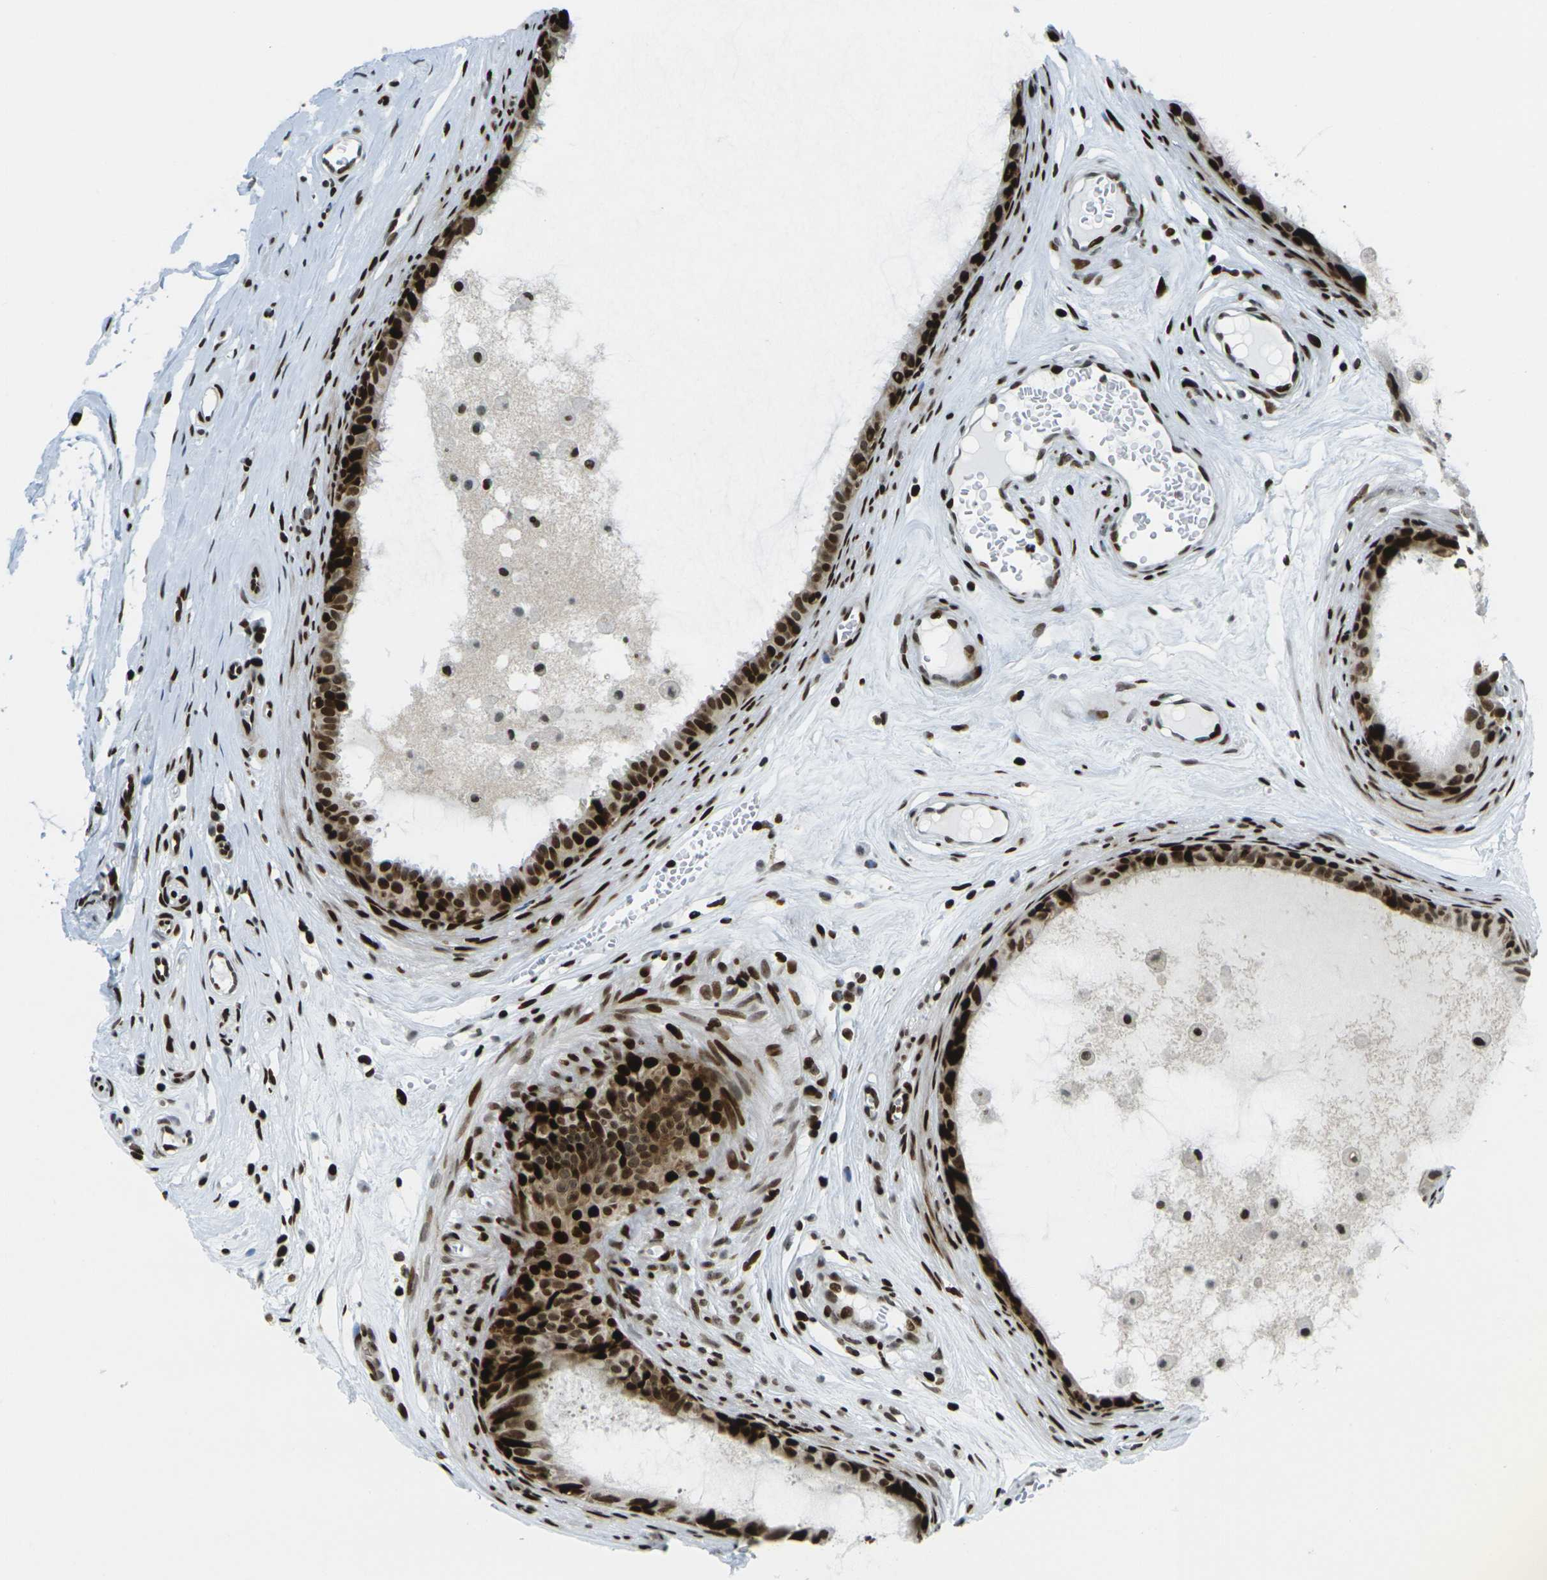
{"staining": {"intensity": "strong", "quantity": ">75%", "location": "nuclear"}, "tissue": "epididymis", "cell_type": "Glandular cells", "image_type": "normal", "snomed": [{"axis": "morphology", "description": "Normal tissue, NOS"}, {"axis": "morphology", "description": "Inflammation, NOS"}, {"axis": "topography", "description": "Epididymis"}], "caption": "Immunohistochemistry (IHC) histopathology image of normal epididymis: human epididymis stained using immunohistochemistry (IHC) demonstrates high levels of strong protein expression localized specifically in the nuclear of glandular cells, appearing as a nuclear brown color.", "gene": "H3", "patient": {"sex": "male", "age": 85}}